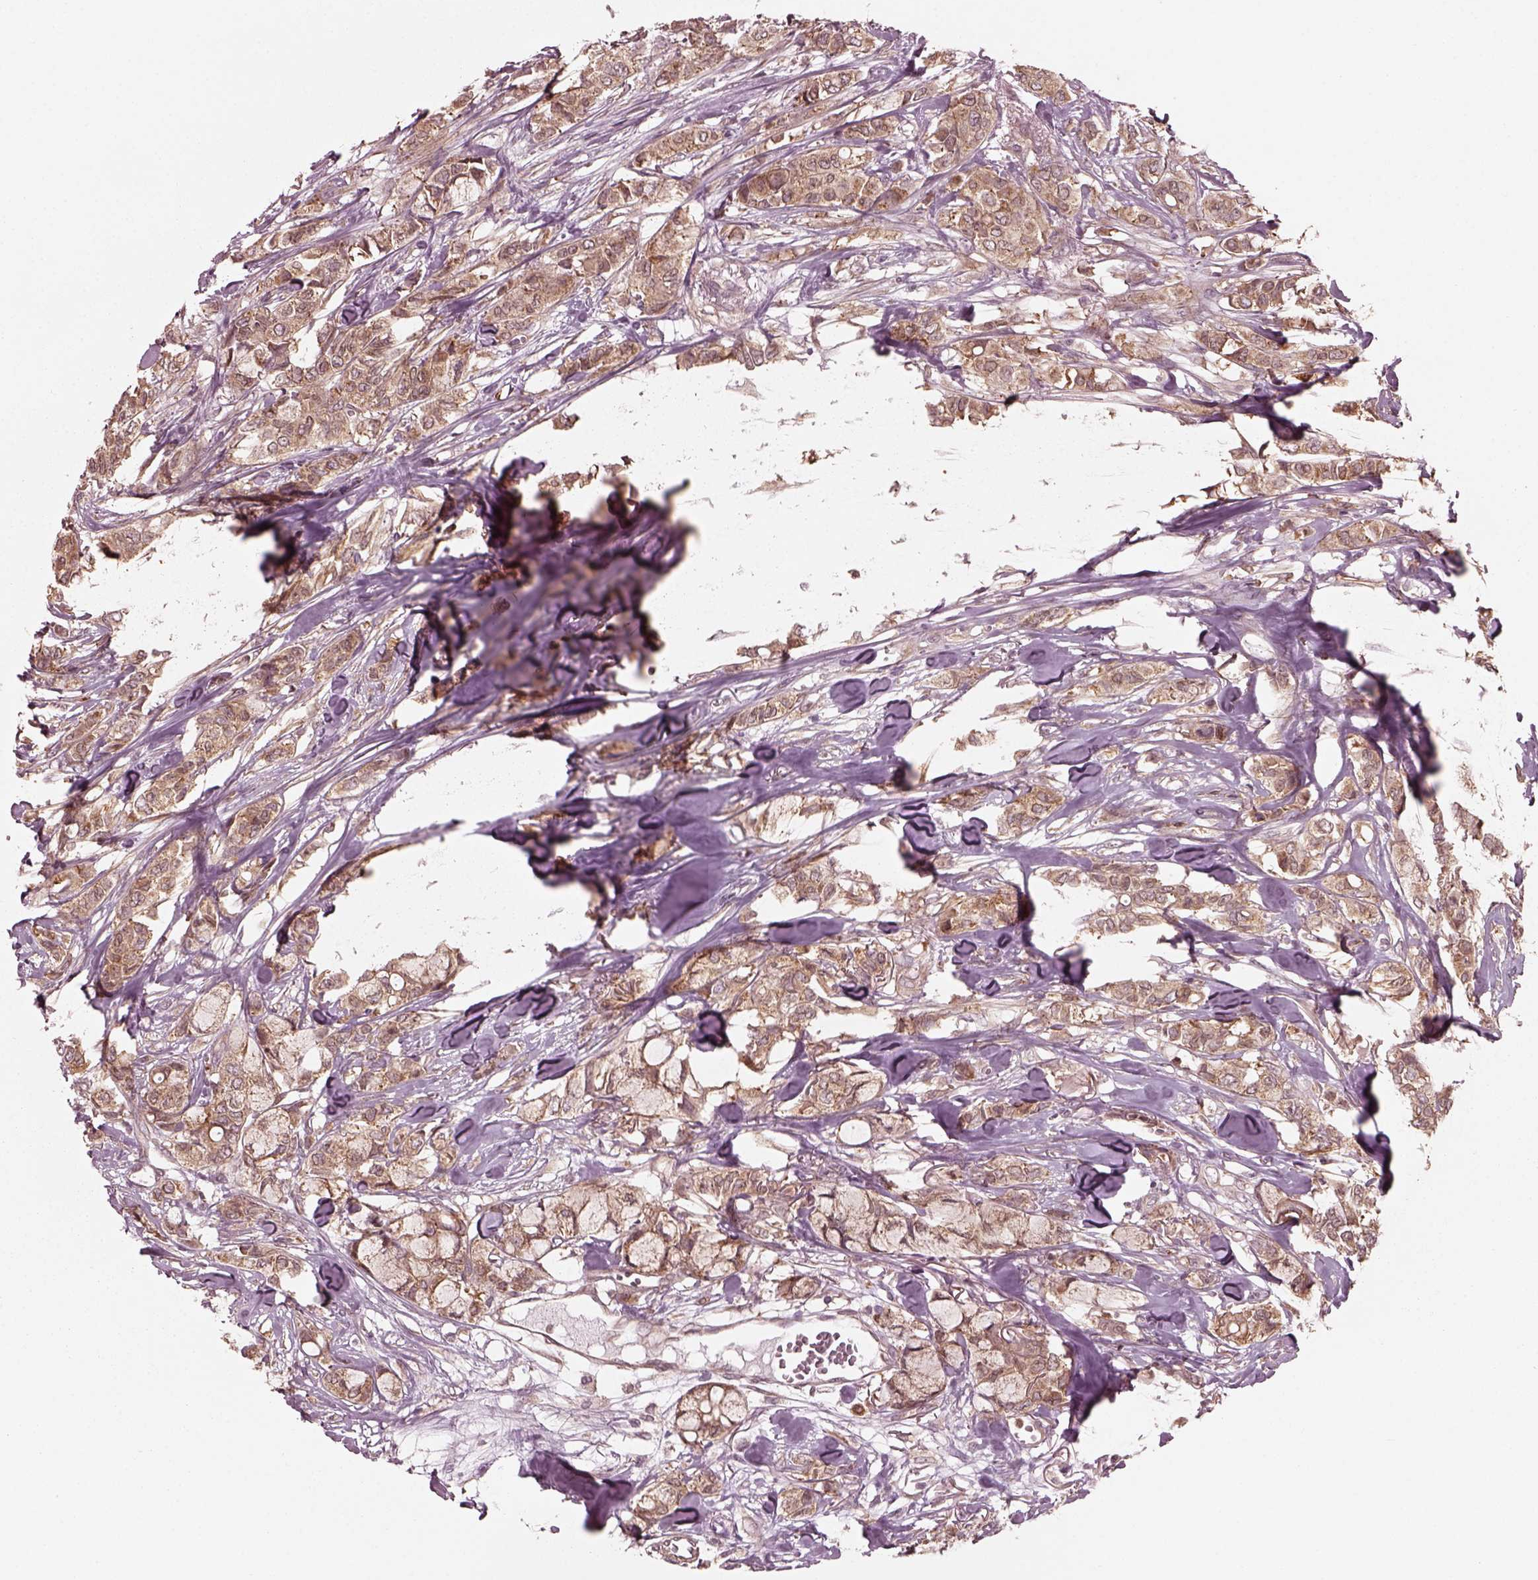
{"staining": {"intensity": "weak", "quantity": ">75%", "location": "cytoplasmic/membranous"}, "tissue": "breast cancer", "cell_type": "Tumor cells", "image_type": "cancer", "snomed": [{"axis": "morphology", "description": "Duct carcinoma"}, {"axis": "topography", "description": "Breast"}], "caption": "Approximately >75% of tumor cells in human breast infiltrating ductal carcinoma reveal weak cytoplasmic/membranous protein expression as visualized by brown immunohistochemical staining.", "gene": "FAF2", "patient": {"sex": "female", "age": 85}}